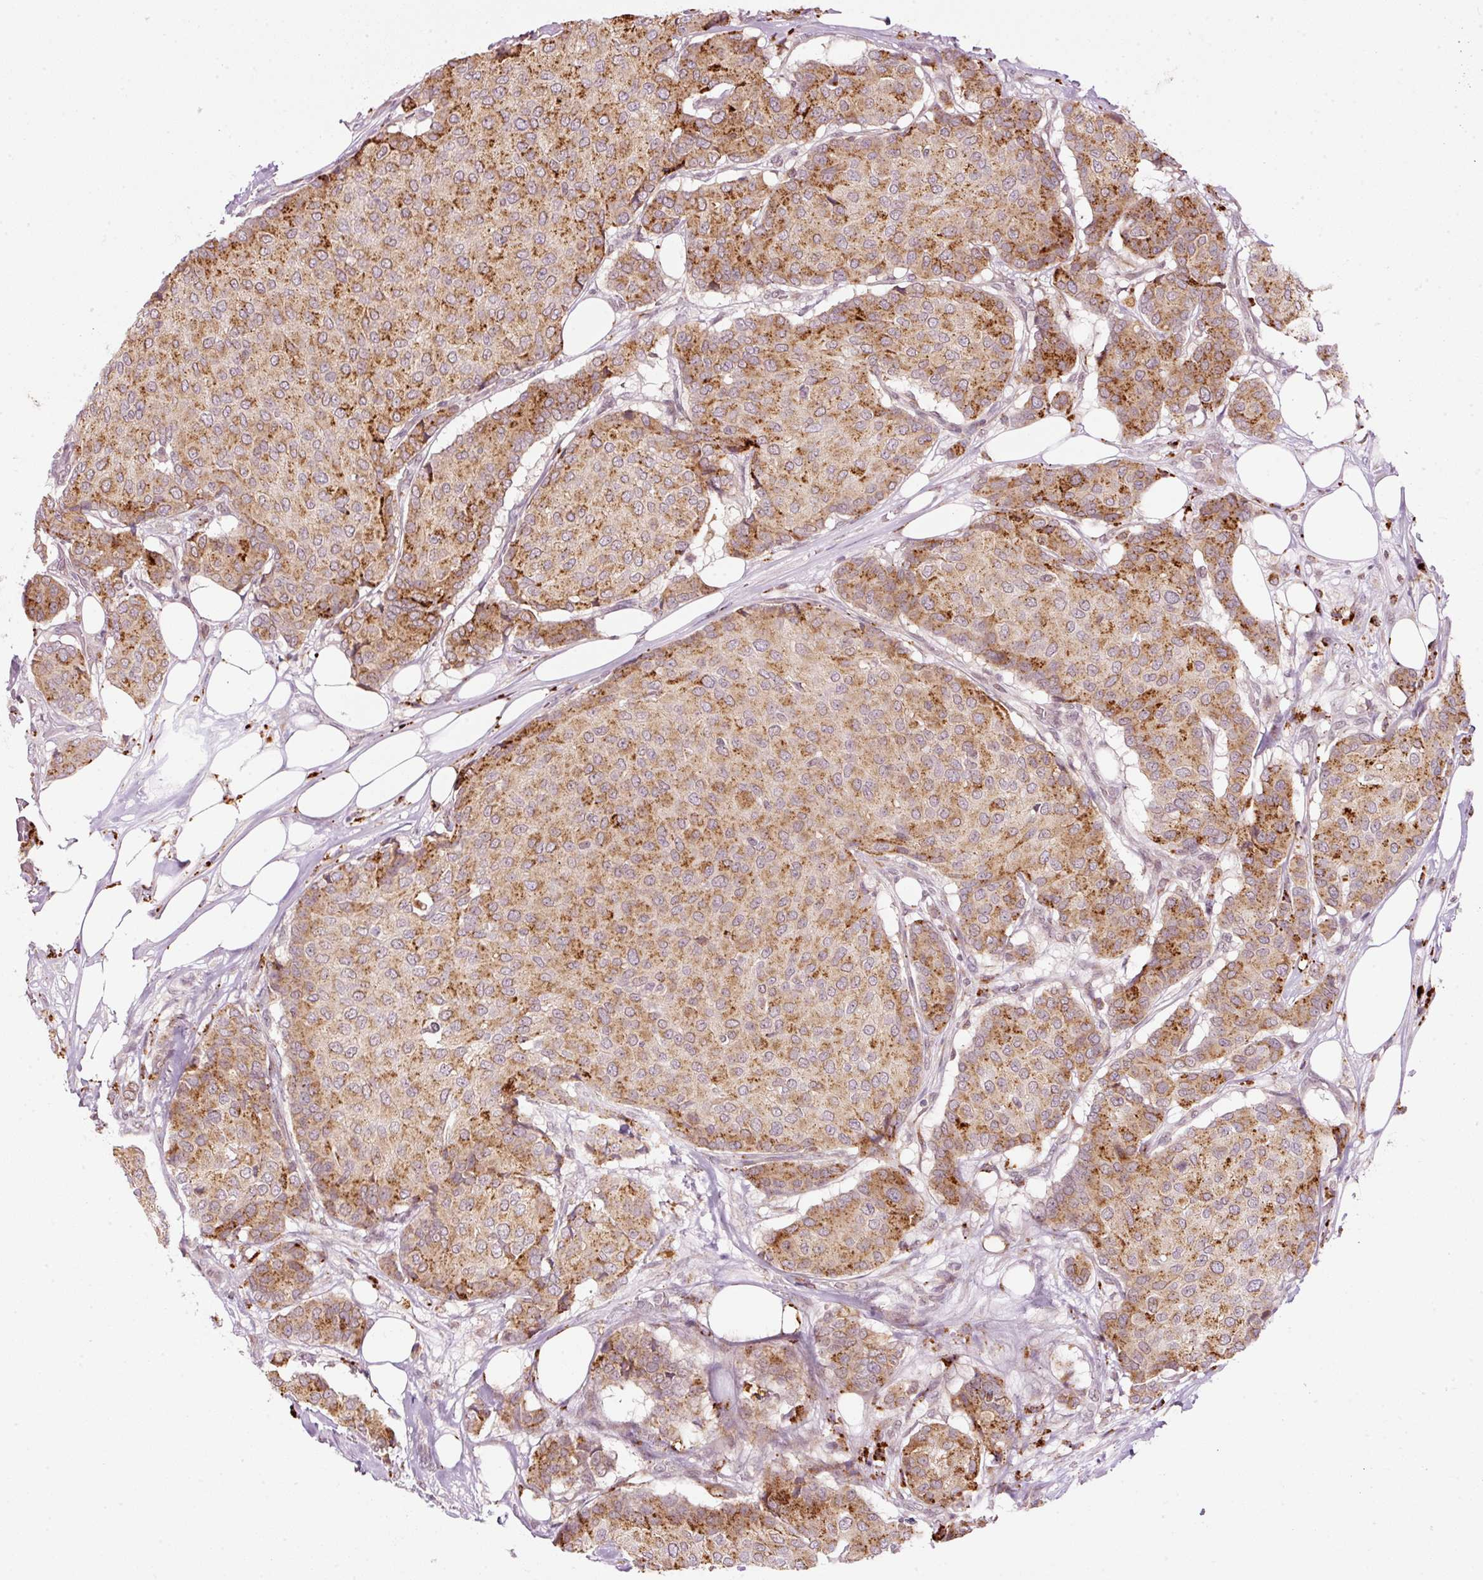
{"staining": {"intensity": "moderate", "quantity": ">75%", "location": "cytoplasmic/membranous"}, "tissue": "breast cancer", "cell_type": "Tumor cells", "image_type": "cancer", "snomed": [{"axis": "morphology", "description": "Duct carcinoma"}, {"axis": "topography", "description": "Breast"}], "caption": "The photomicrograph shows staining of breast infiltrating ductal carcinoma, revealing moderate cytoplasmic/membranous protein positivity (brown color) within tumor cells.", "gene": "ZNF639", "patient": {"sex": "female", "age": 75}}